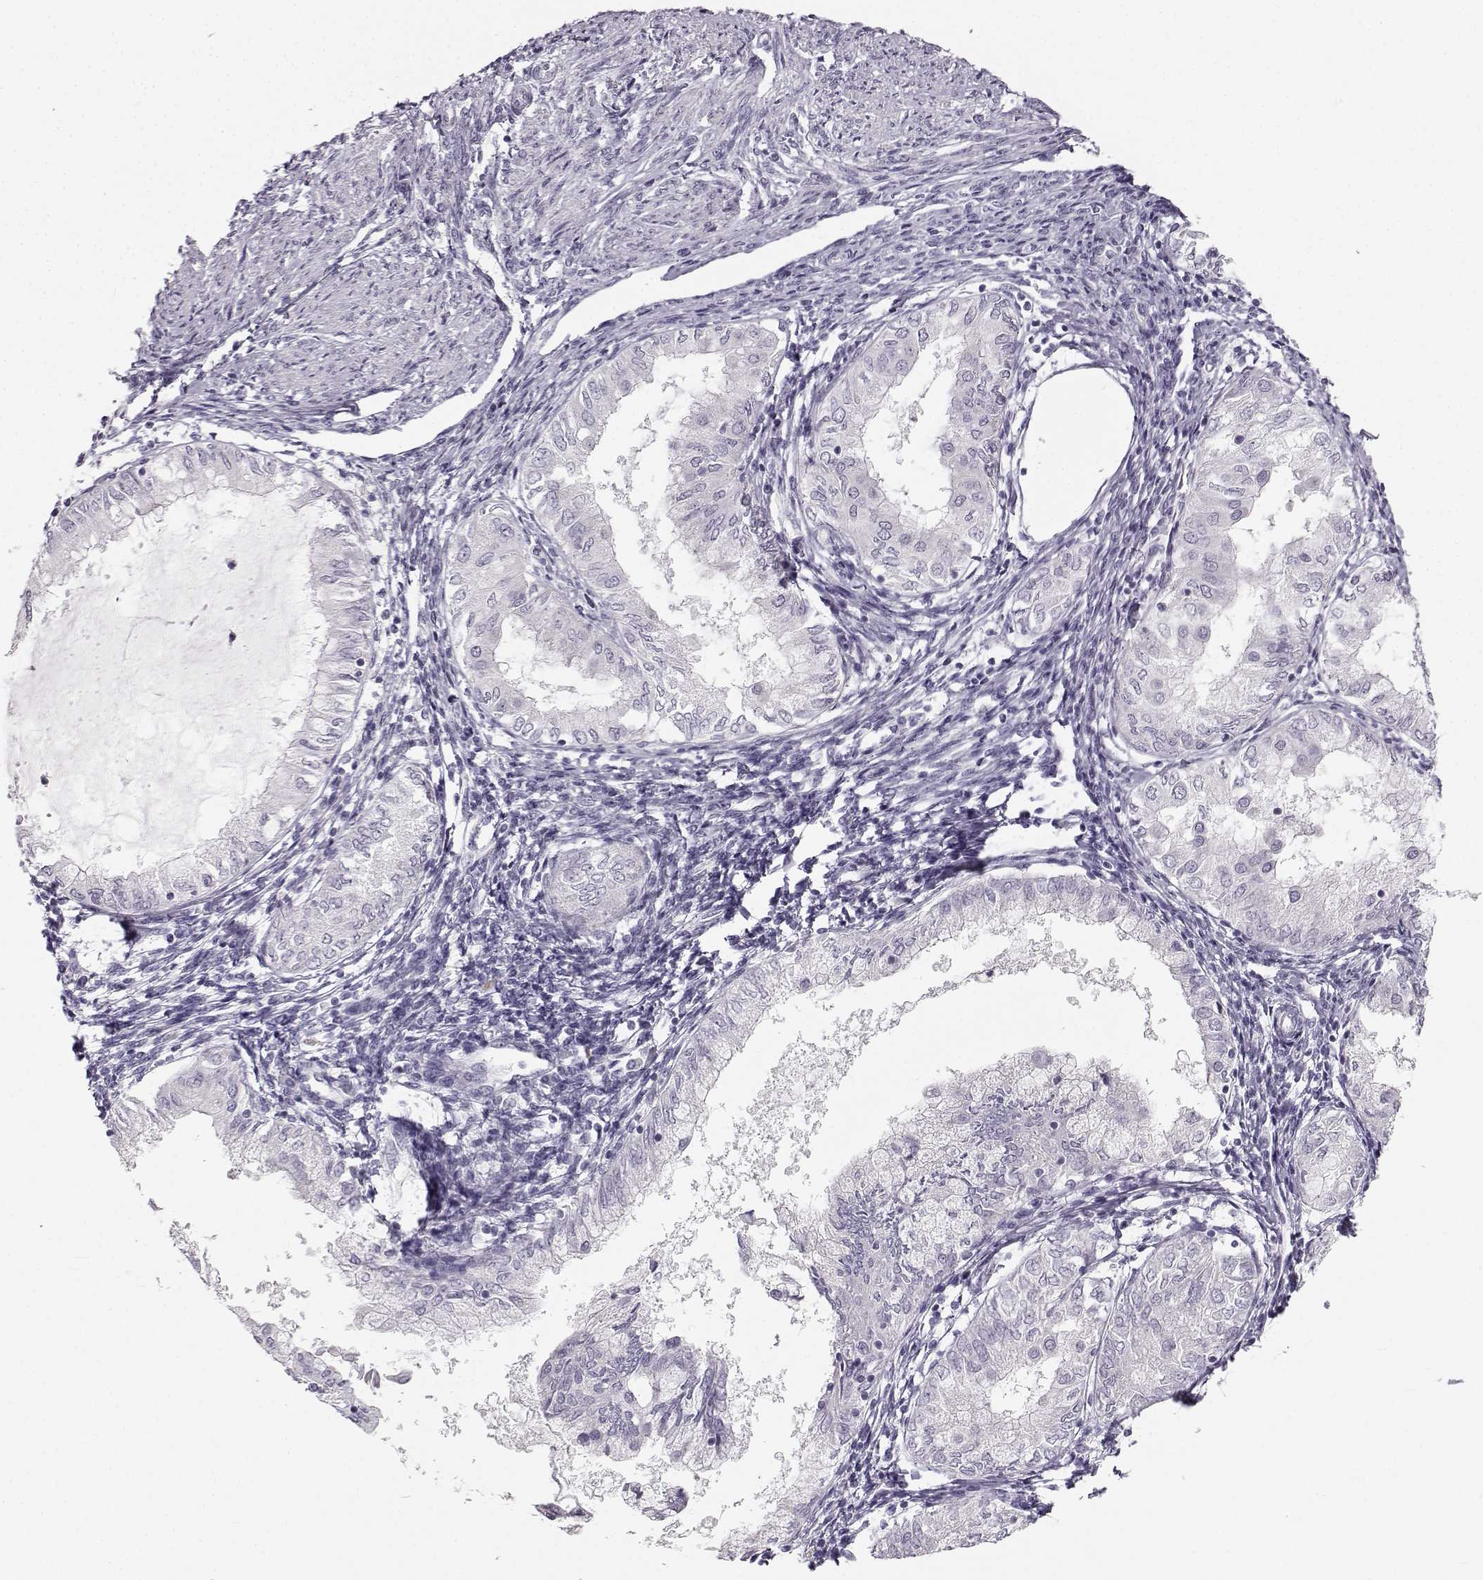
{"staining": {"intensity": "negative", "quantity": "none", "location": "none"}, "tissue": "endometrial cancer", "cell_type": "Tumor cells", "image_type": "cancer", "snomed": [{"axis": "morphology", "description": "Adenocarcinoma, NOS"}, {"axis": "topography", "description": "Endometrium"}], "caption": "Micrograph shows no significant protein expression in tumor cells of endometrial cancer (adenocarcinoma).", "gene": "OIP5", "patient": {"sex": "female", "age": 68}}